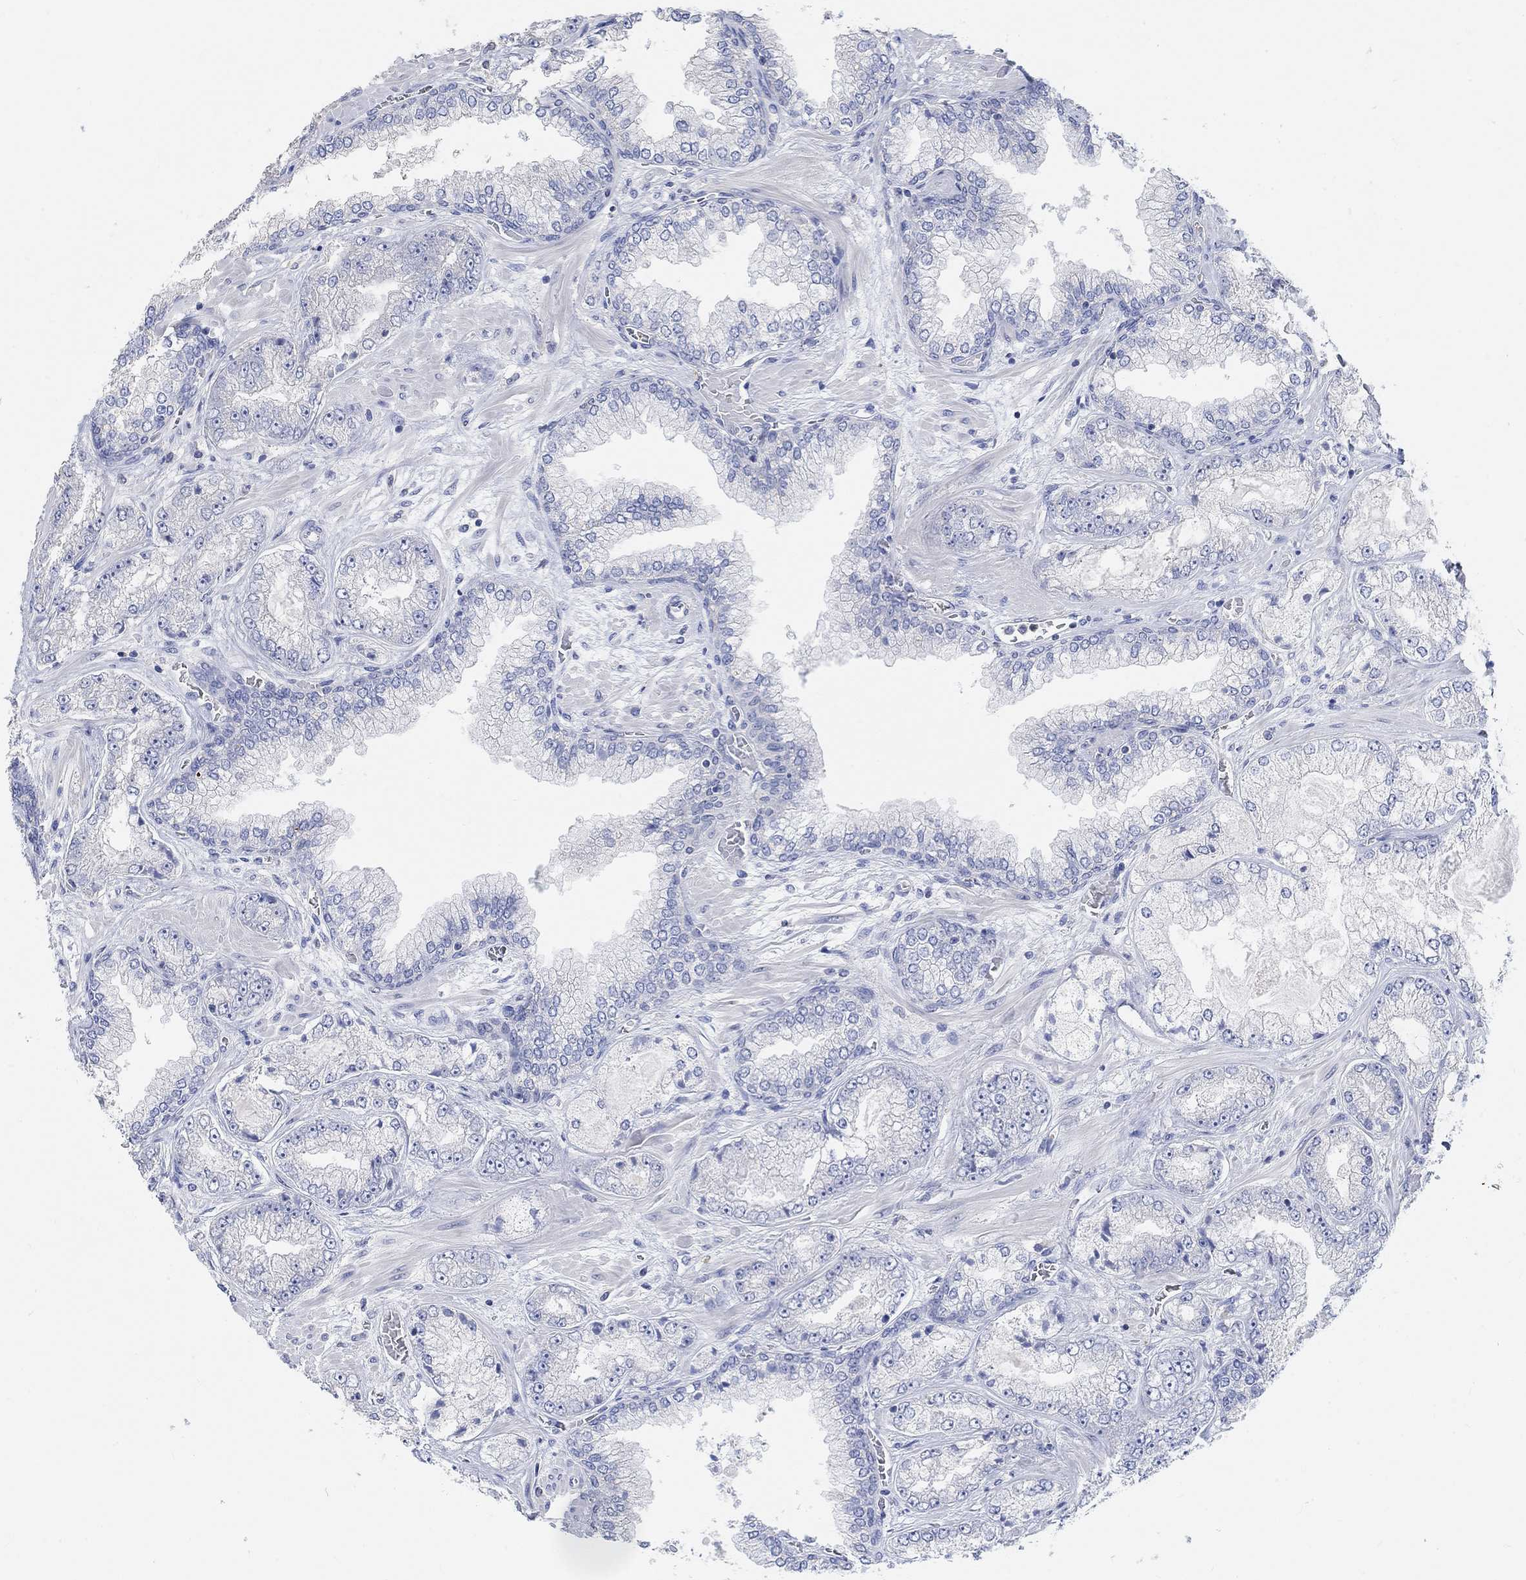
{"staining": {"intensity": "negative", "quantity": "none", "location": "none"}, "tissue": "prostate cancer", "cell_type": "Tumor cells", "image_type": "cancer", "snomed": [{"axis": "morphology", "description": "Adenocarcinoma, Low grade"}, {"axis": "topography", "description": "Prostate"}], "caption": "Tumor cells show no significant positivity in prostate cancer. (IHC, brightfield microscopy, high magnification).", "gene": "NLRP14", "patient": {"sex": "male", "age": 57}}